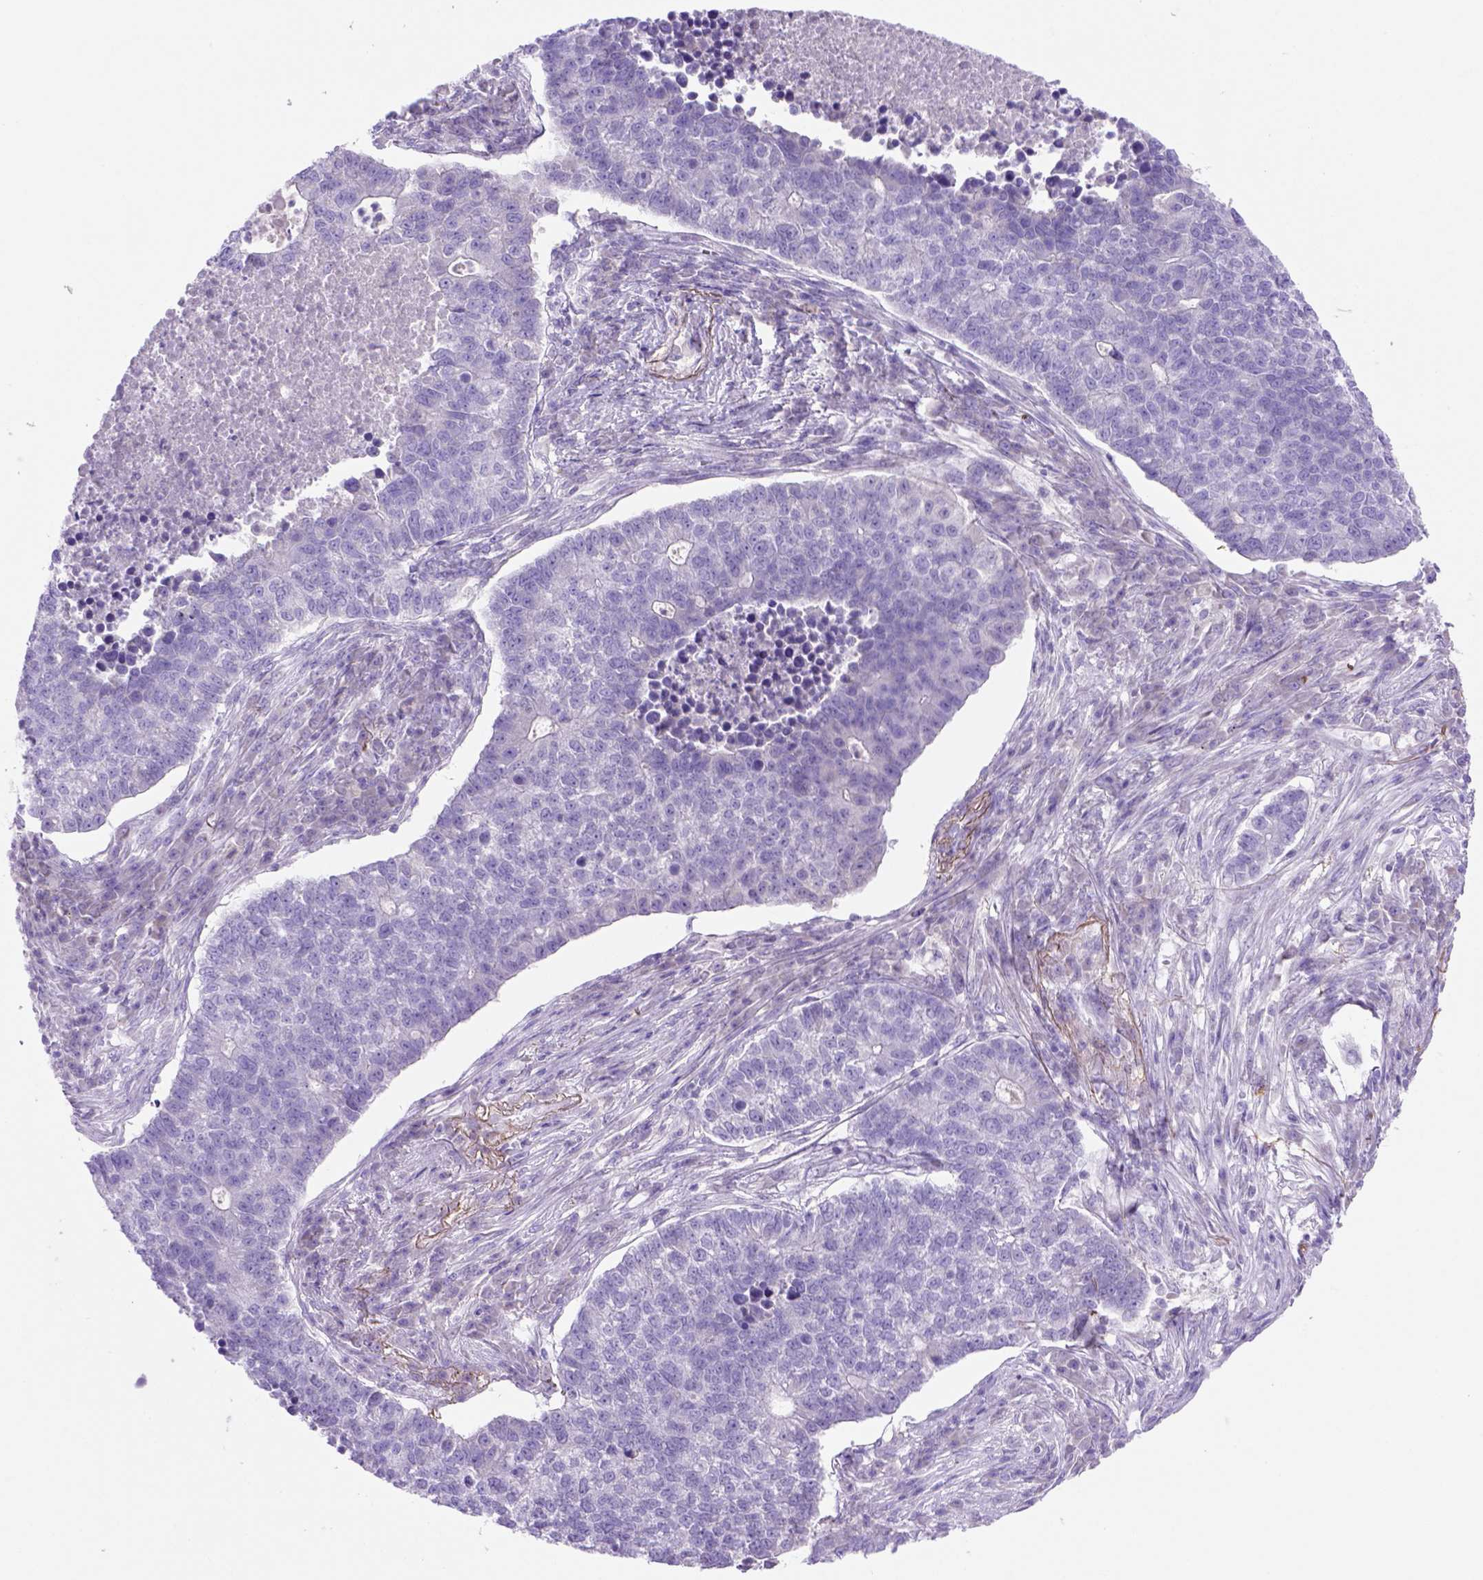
{"staining": {"intensity": "negative", "quantity": "none", "location": "none"}, "tissue": "lung cancer", "cell_type": "Tumor cells", "image_type": "cancer", "snomed": [{"axis": "morphology", "description": "Adenocarcinoma, NOS"}, {"axis": "topography", "description": "Lung"}], "caption": "Lung adenocarcinoma was stained to show a protein in brown. There is no significant positivity in tumor cells. (DAB immunohistochemistry visualized using brightfield microscopy, high magnification).", "gene": "SIRPD", "patient": {"sex": "male", "age": 57}}